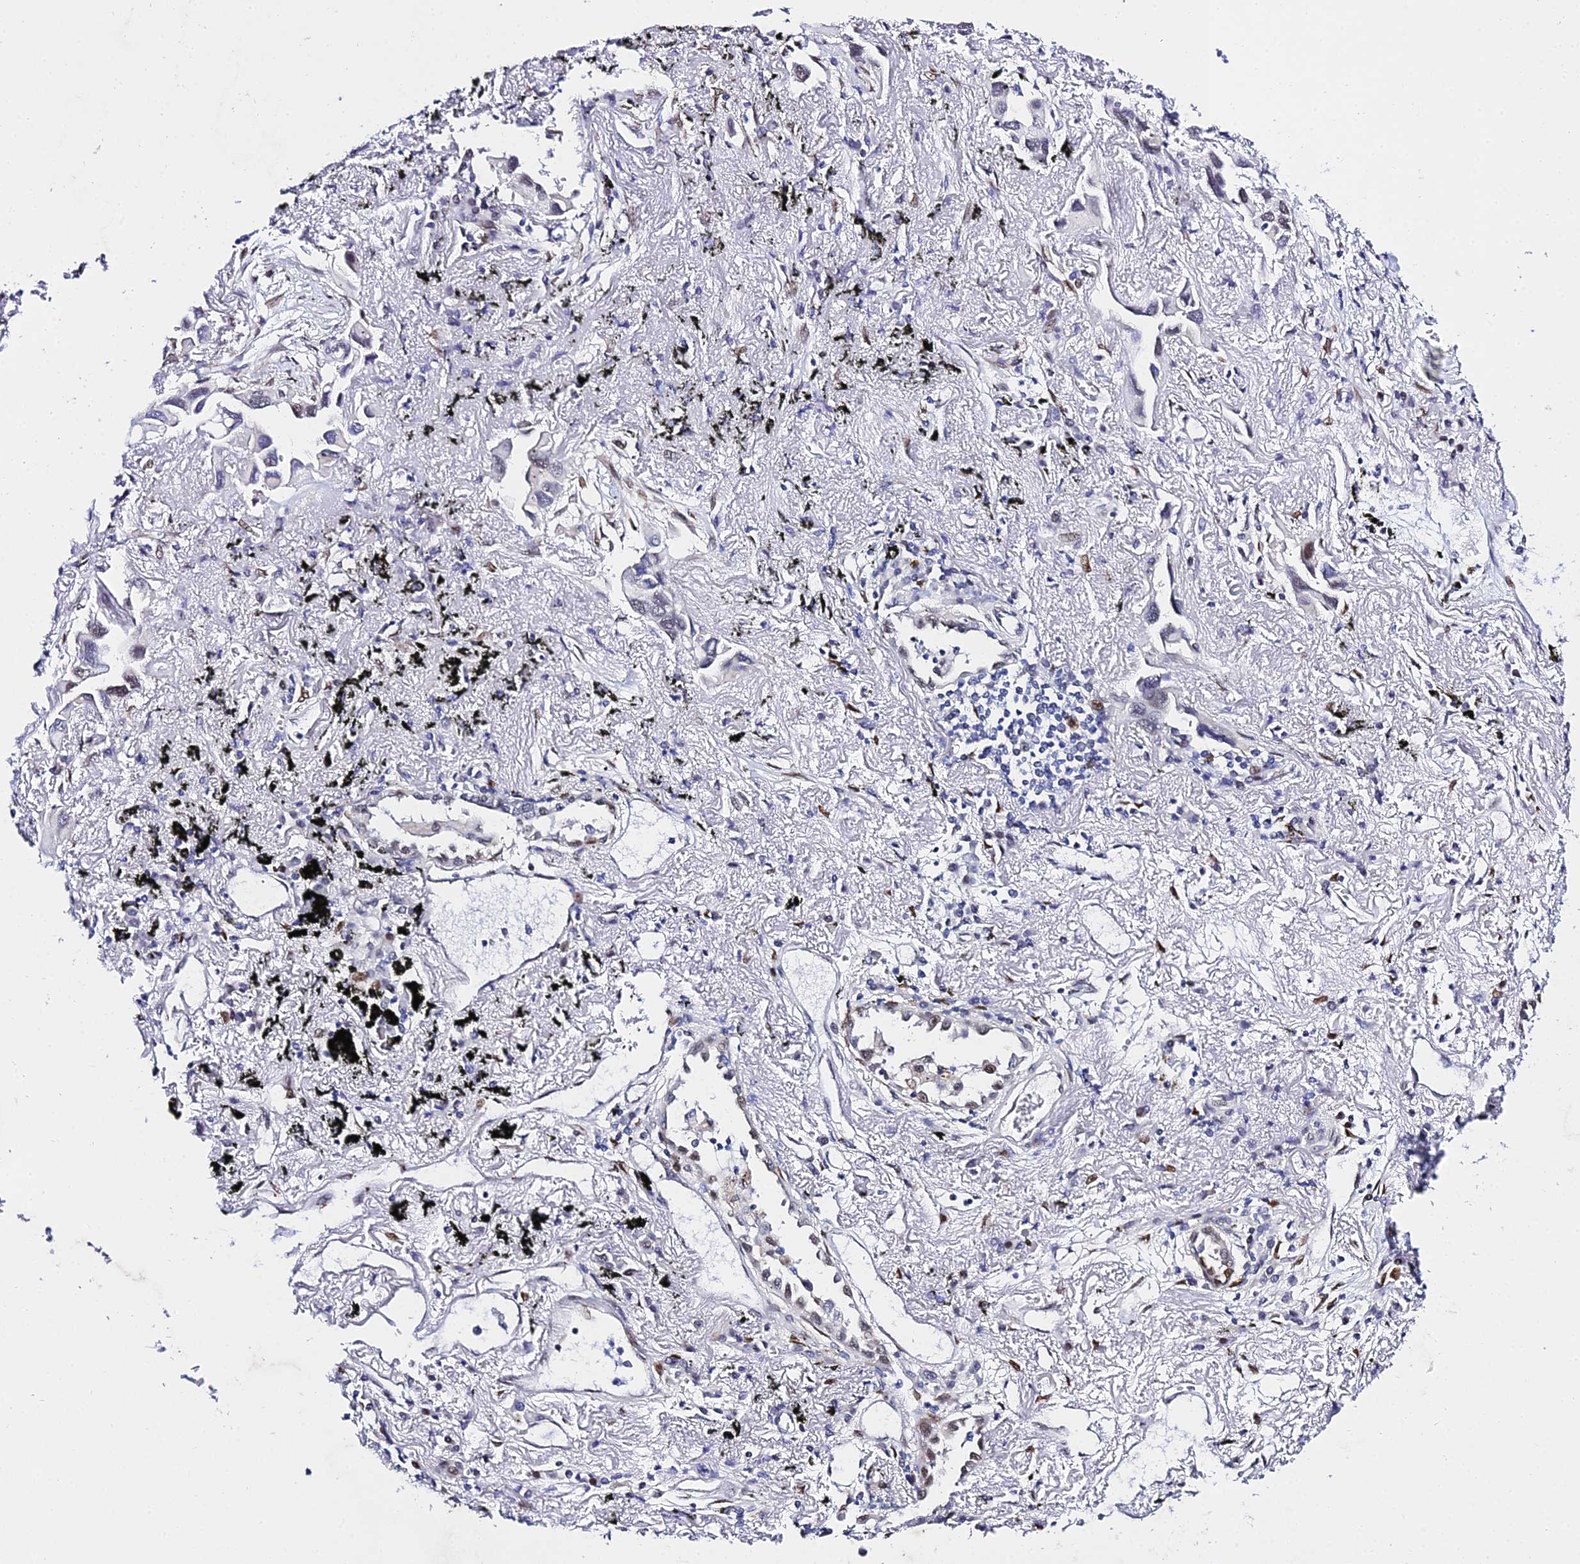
{"staining": {"intensity": "weak", "quantity": "<25%", "location": "nuclear"}, "tissue": "lung cancer", "cell_type": "Tumor cells", "image_type": "cancer", "snomed": [{"axis": "morphology", "description": "Adenocarcinoma, NOS"}, {"axis": "topography", "description": "Lung"}], "caption": "The IHC photomicrograph has no significant positivity in tumor cells of lung cancer tissue.", "gene": "POFUT2", "patient": {"sex": "female", "age": 76}}